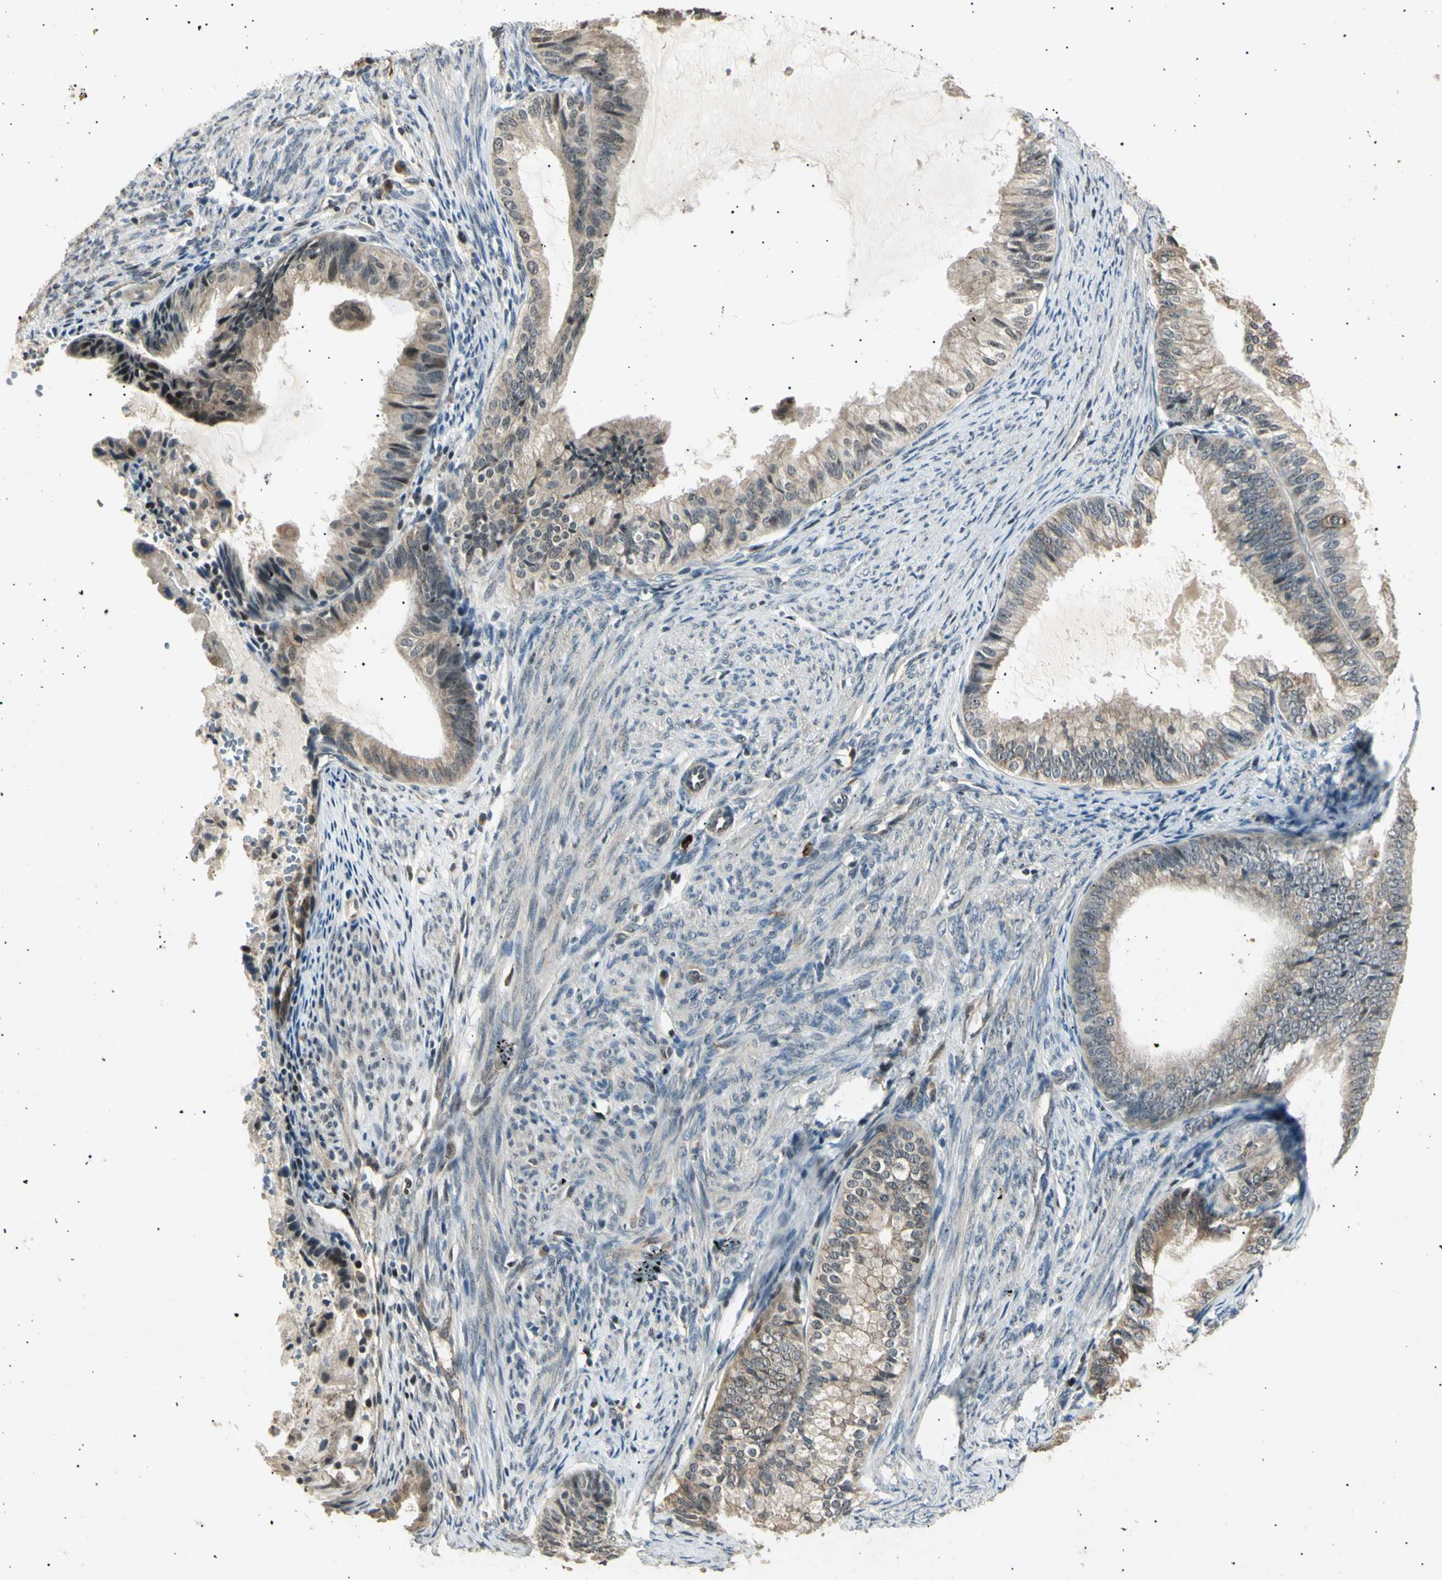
{"staining": {"intensity": "weak", "quantity": "25%-75%", "location": "cytoplasmic/membranous"}, "tissue": "endometrial cancer", "cell_type": "Tumor cells", "image_type": "cancer", "snomed": [{"axis": "morphology", "description": "Adenocarcinoma, NOS"}, {"axis": "topography", "description": "Endometrium"}], "caption": "Immunohistochemistry (IHC) staining of endometrial cancer, which shows low levels of weak cytoplasmic/membranous staining in approximately 25%-75% of tumor cells indicating weak cytoplasmic/membranous protein expression. The staining was performed using DAB (brown) for protein detection and nuclei were counterstained in hematoxylin (blue).", "gene": "NUAK2", "patient": {"sex": "female", "age": 86}}